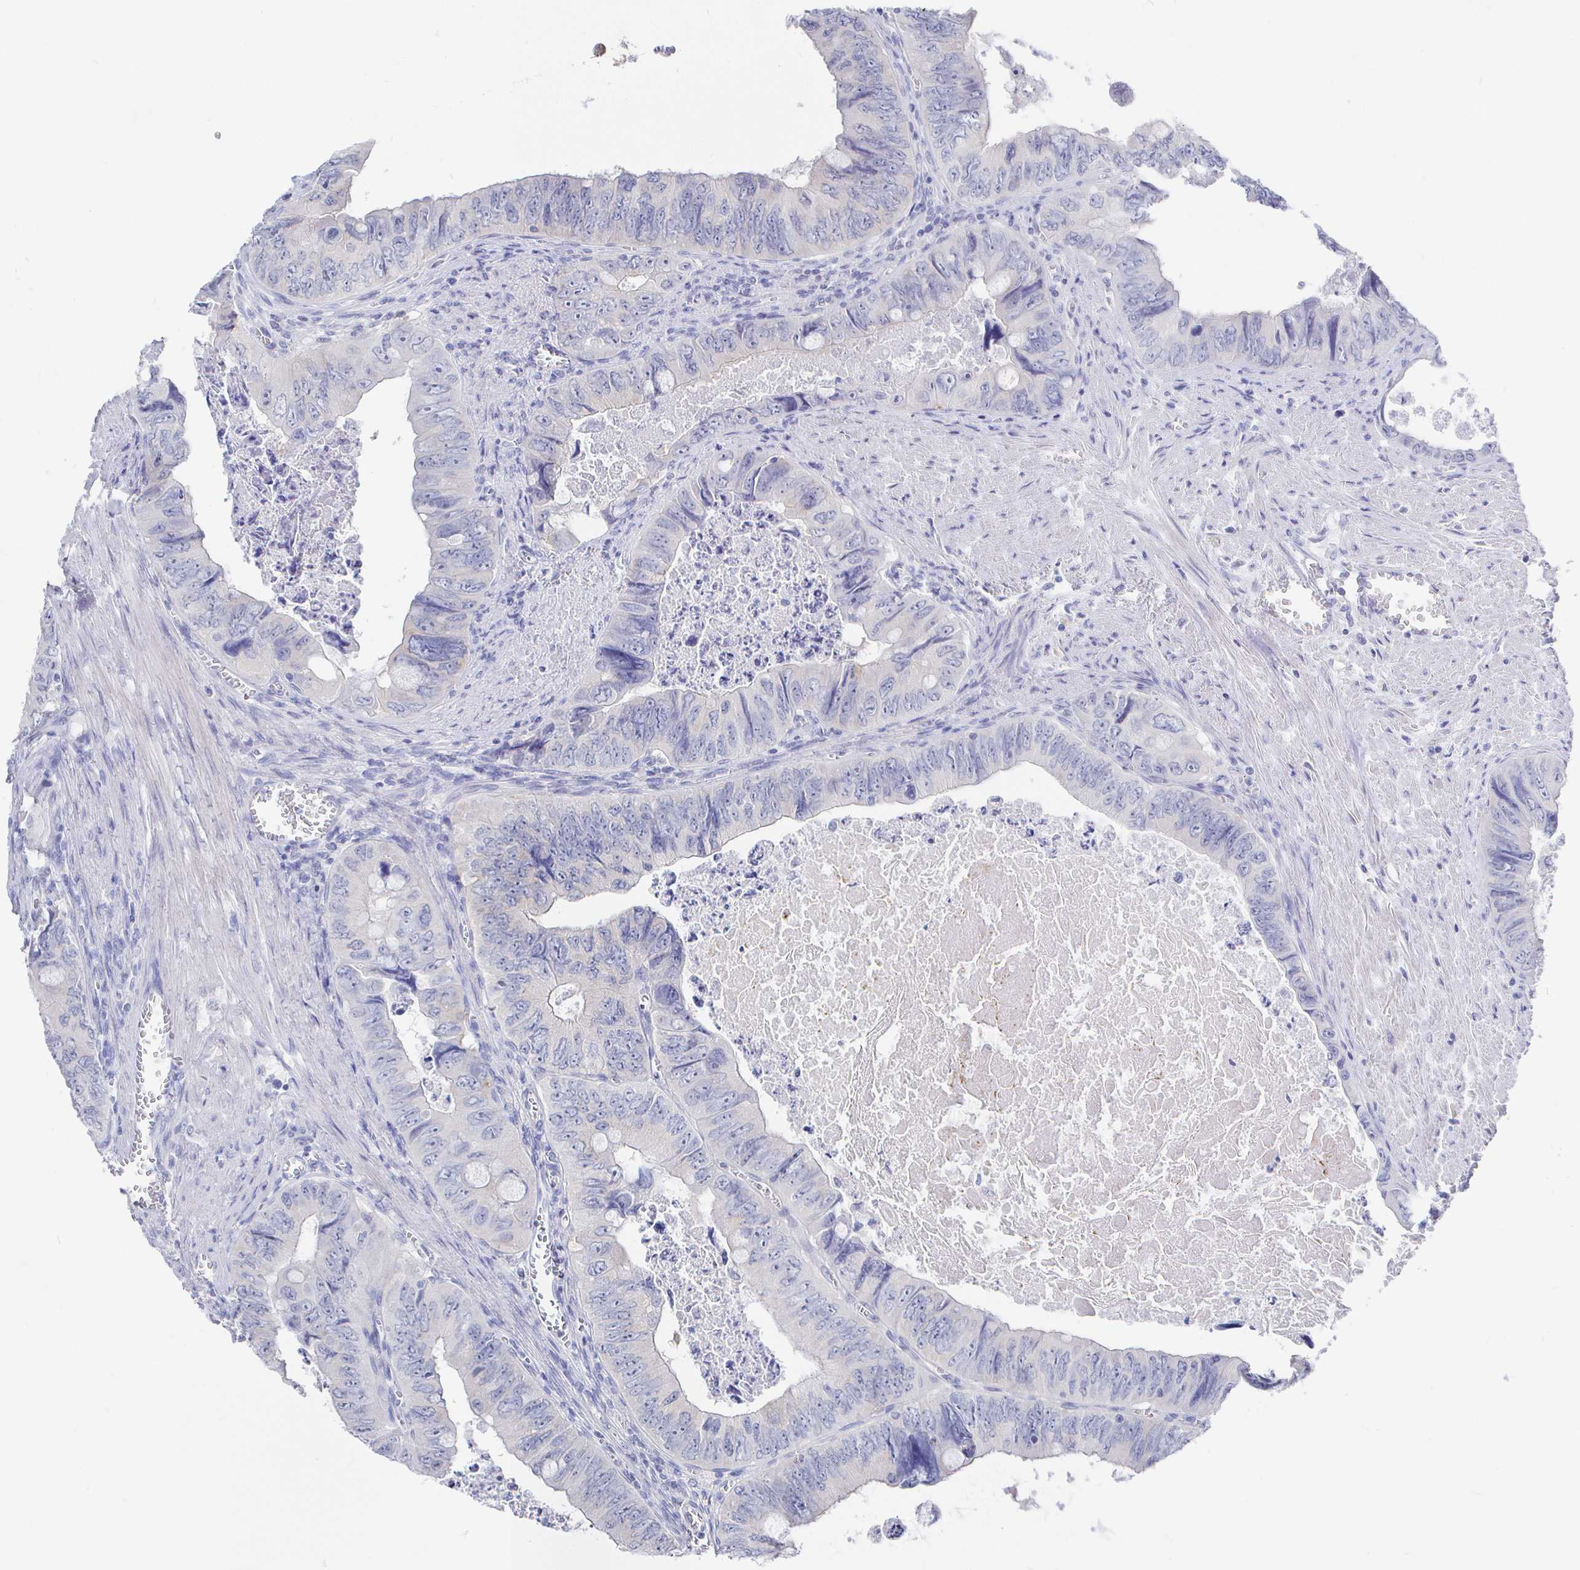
{"staining": {"intensity": "negative", "quantity": "none", "location": "none"}, "tissue": "colorectal cancer", "cell_type": "Tumor cells", "image_type": "cancer", "snomed": [{"axis": "morphology", "description": "Adenocarcinoma, NOS"}, {"axis": "topography", "description": "Colon"}], "caption": "There is no significant positivity in tumor cells of colorectal cancer.", "gene": "LRRC23", "patient": {"sex": "female", "age": 84}}